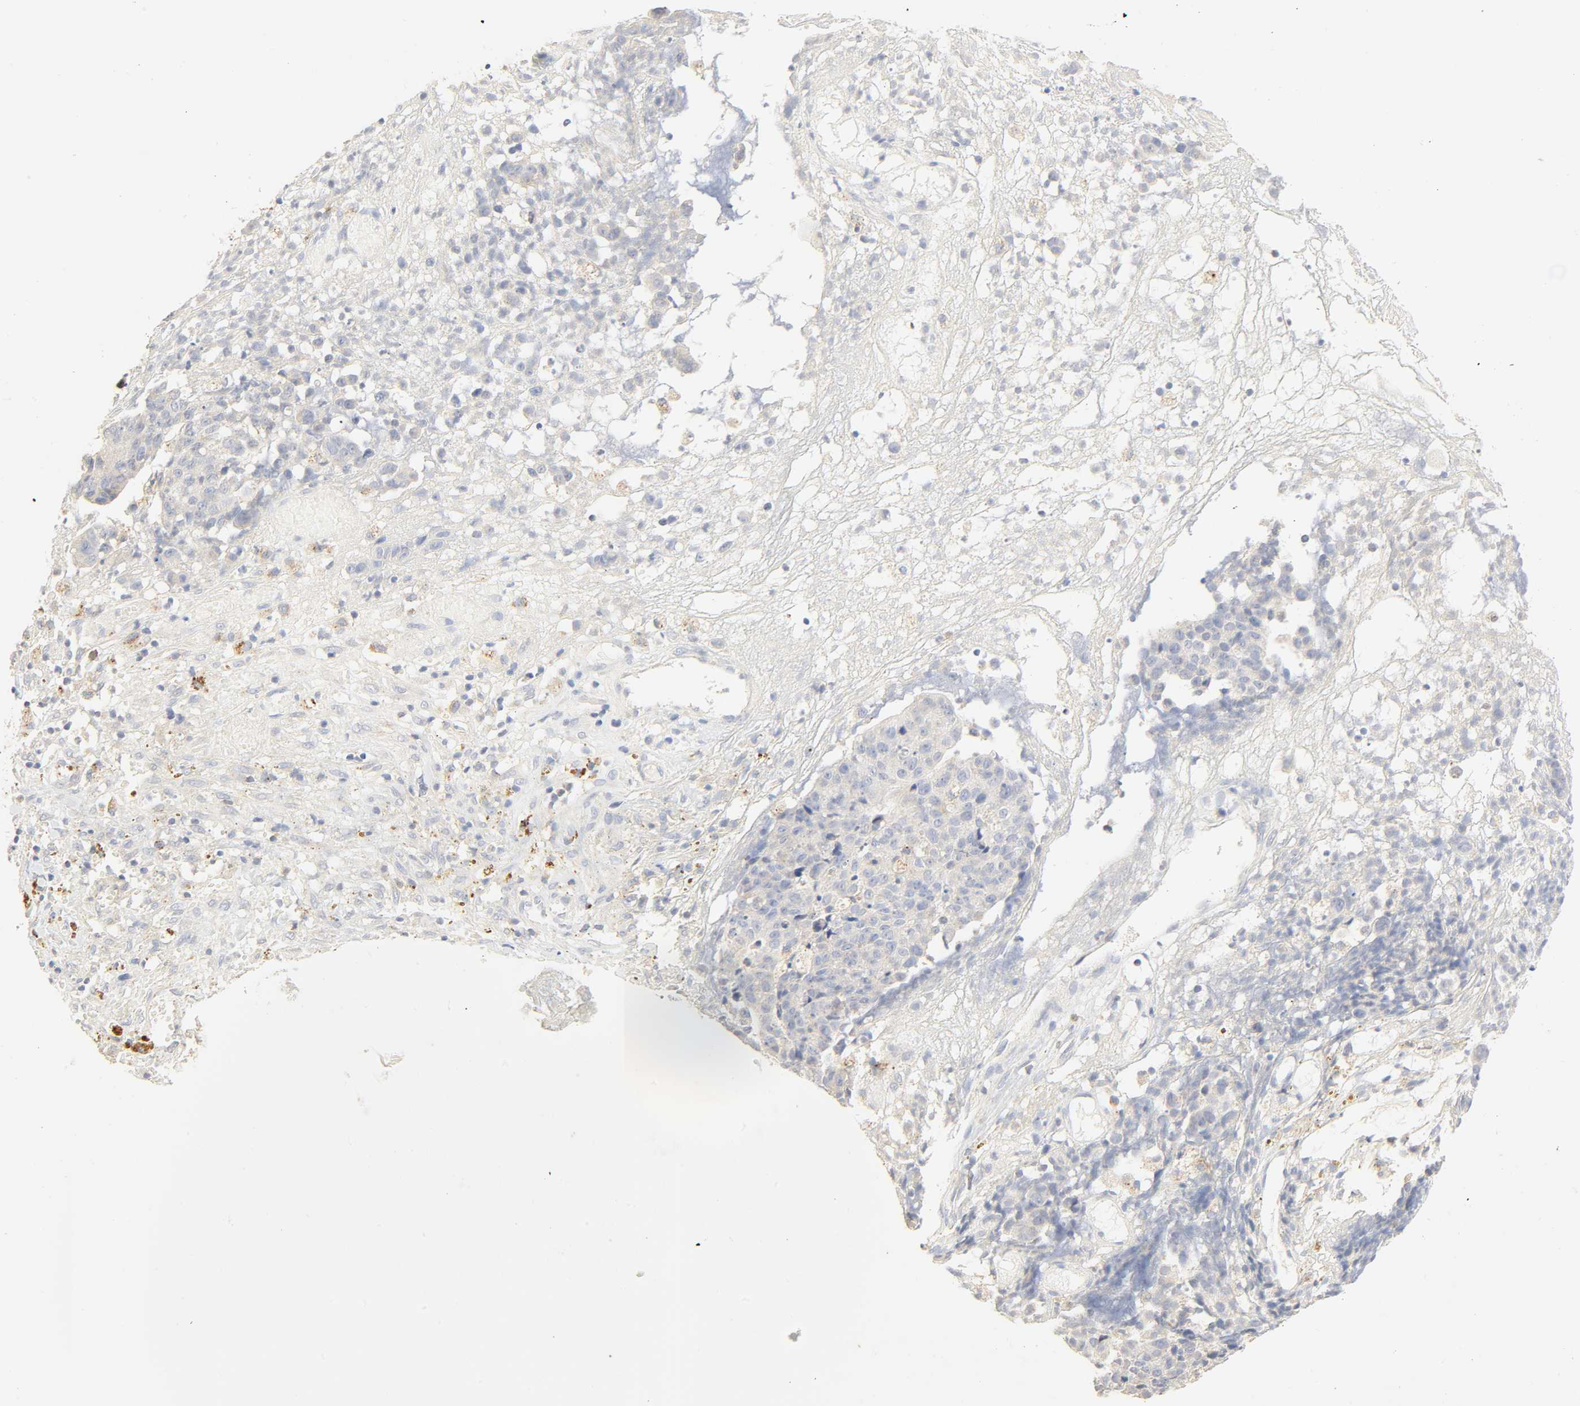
{"staining": {"intensity": "negative", "quantity": "none", "location": "none"}, "tissue": "ovarian cancer", "cell_type": "Tumor cells", "image_type": "cancer", "snomed": [{"axis": "morphology", "description": "Carcinoma, endometroid"}, {"axis": "topography", "description": "Ovary"}], "caption": "An IHC histopathology image of ovarian endometroid carcinoma is shown. There is no staining in tumor cells of ovarian endometroid carcinoma.", "gene": "CAMK2A", "patient": {"sex": "female", "age": 42}}